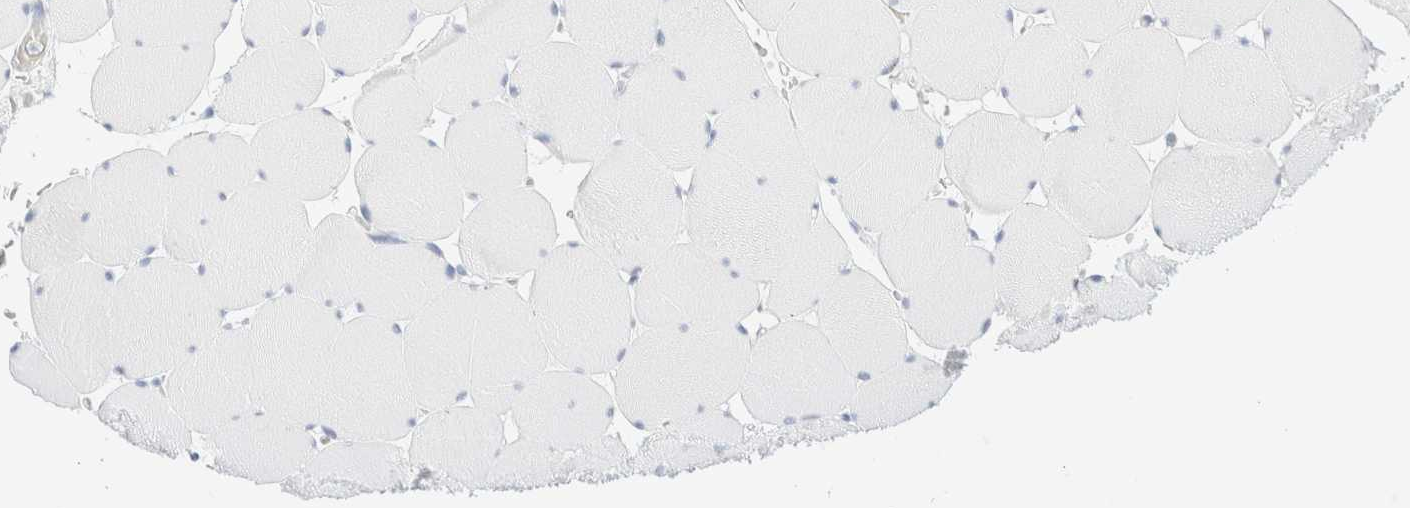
{"staining": {"intensity": "negative", "quantity": "none", "location": "none"}, "tissue": "skeletal muscle", "cell_type": "Myocytes", "image_type": "normal", "snomed": [{"axis": "morphology", "description": "Normal tissue, NOS"}, {"axis": "topography", "description": "Skeletal muscle"}], "caption": "Myocytes are negative for protein expression in unremarkable human skeletal muscle. Nuclei are stained in blue.", "gene": "KRT15", "patient": {"sex": "male", "age": 62}}